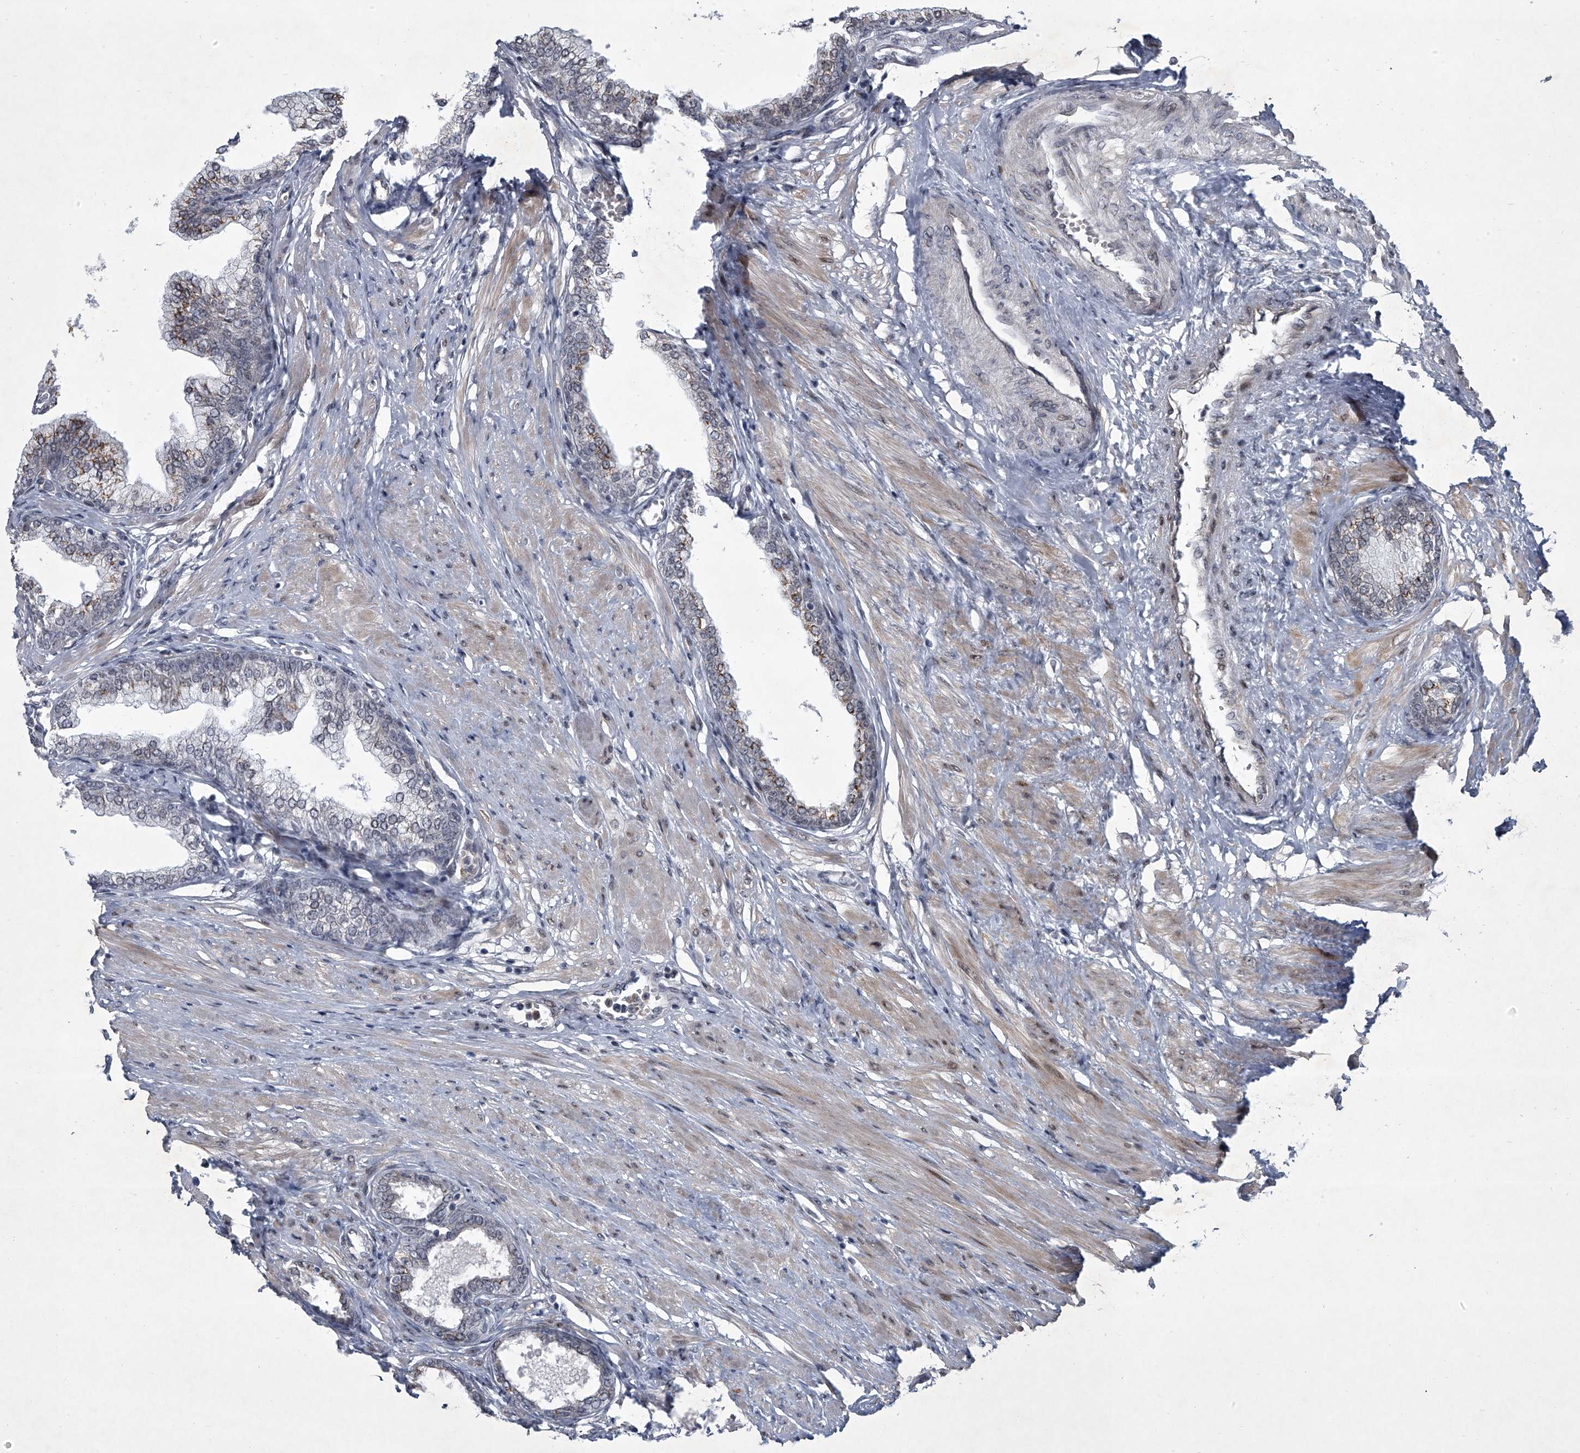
{"staining": {"intensity": "moderate", "quantity": "<25%", "location": "cytoplasmic/membranous"}, "tissue": "prostate", "cell_type": "Glandular cells", "image_type": "normal", "snomed": [{"axis": "morphology", "description": "Normal tissue, NOS"}, {"axis": "morphology", "description": "Urothelial carcinoma, Low grade"}, {"axis": "topography", "description": "Urinary bladder"}, {"axis": "topography", "description": "Prostate"}], "caption": "Approximately <25% of glandular cells in benign human prostate exhibit moderate cytoplasmic/membranous protein expression as visualized by brown immunohistochemical staining.", "gene": "MLLT1", "patient": {"sex": "male", "age": 60}}